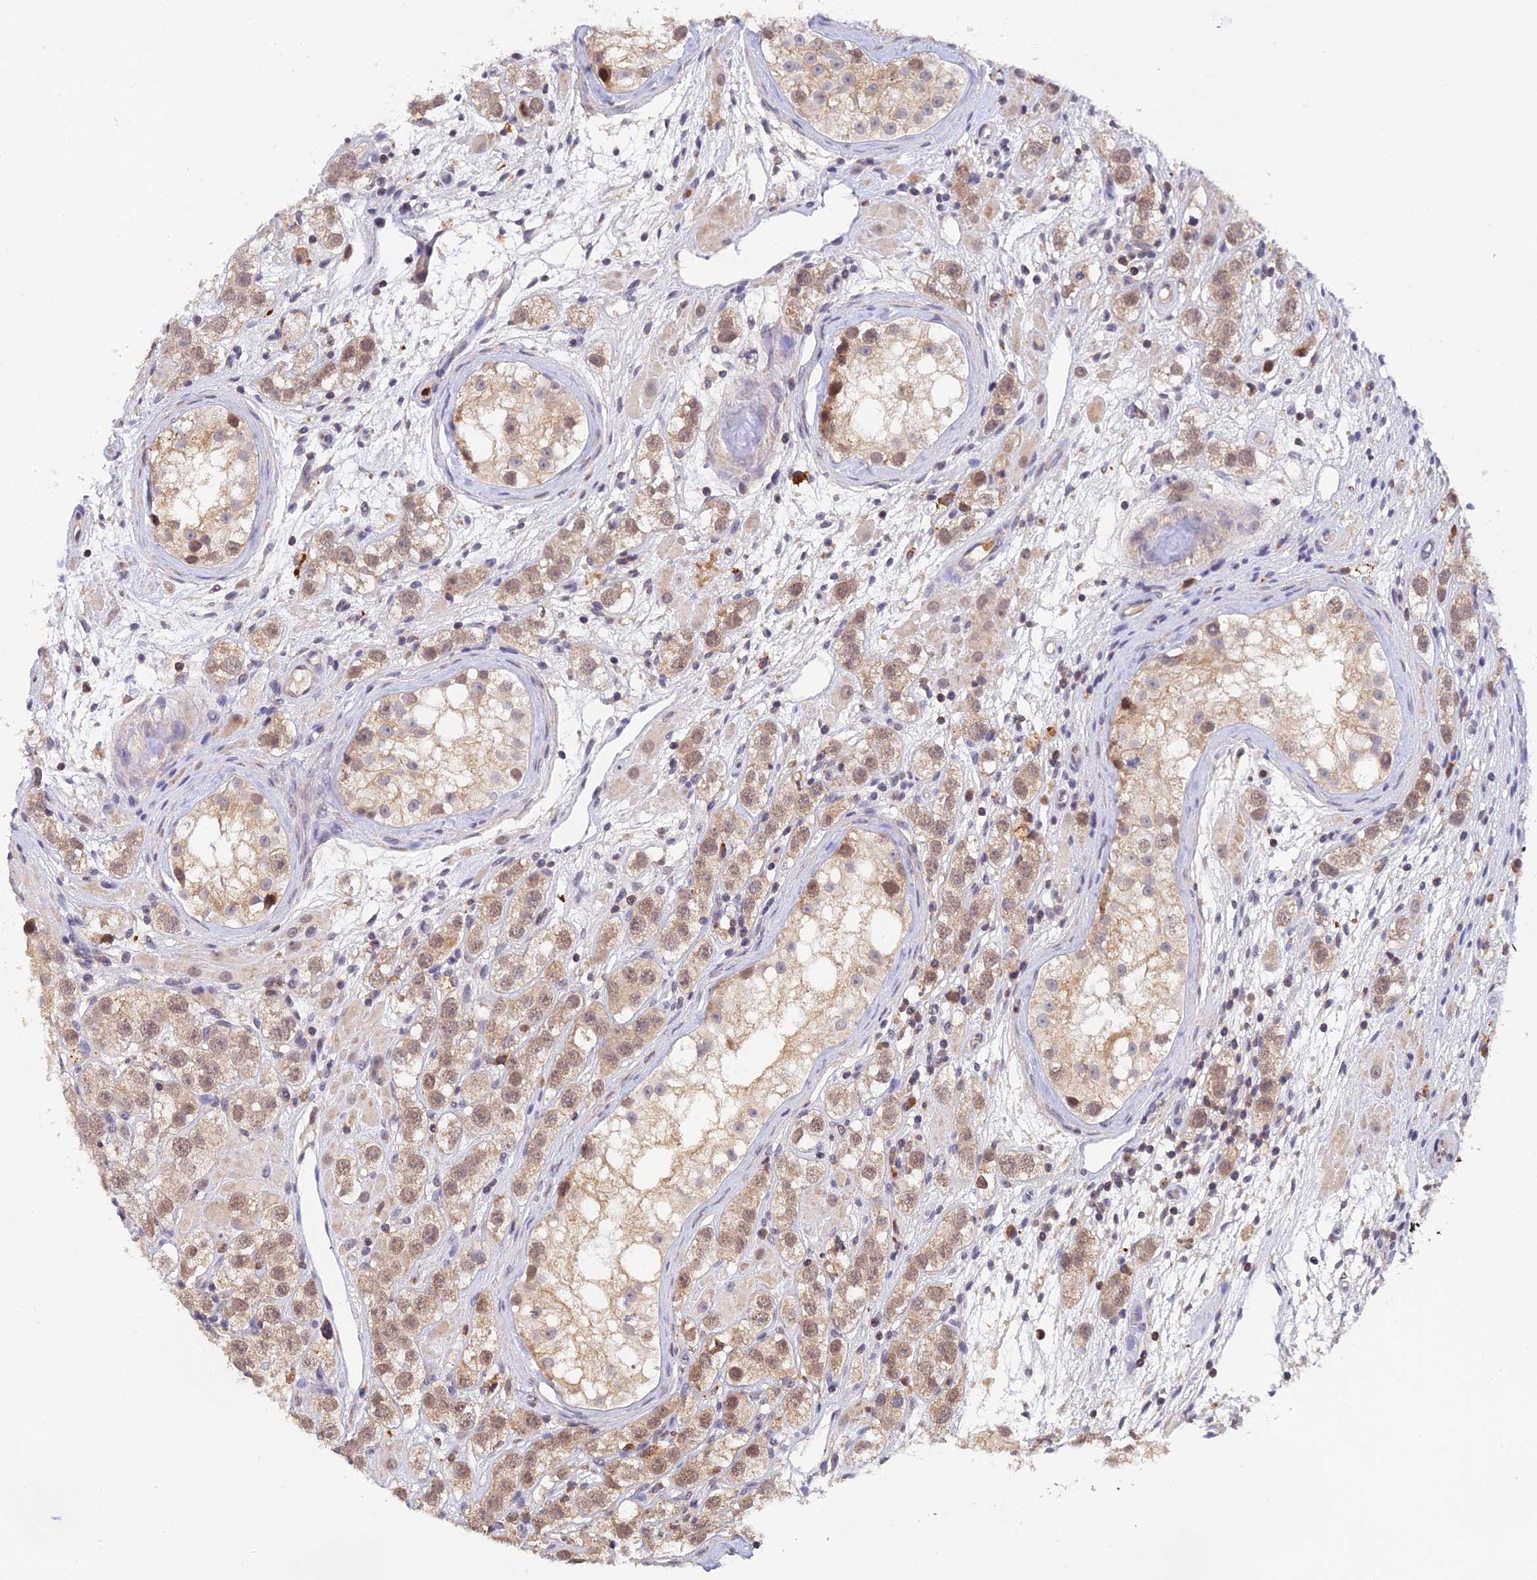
{"staining": {"intensity": "weak", "quantity": ">75%", "location": "cytoplasmic/membranous,nuclear"}, "tissue": "testis cancer", "cell_type": "Tumor cells", "image_type": "cancer", "snomed": [{"axis": "morphology", "description": "Seminoma, NOS"}, {"axis": "topography", "description": "Testis"}], "caption": "Immunohistochemical staining of seminoma (testis) displays low levels of weak cytoplasmic/membranous and nuclear staining in approximately >75% of tumor cells.", "gene": "PEX16", "patient": {"sex": "male", "age": 28}}